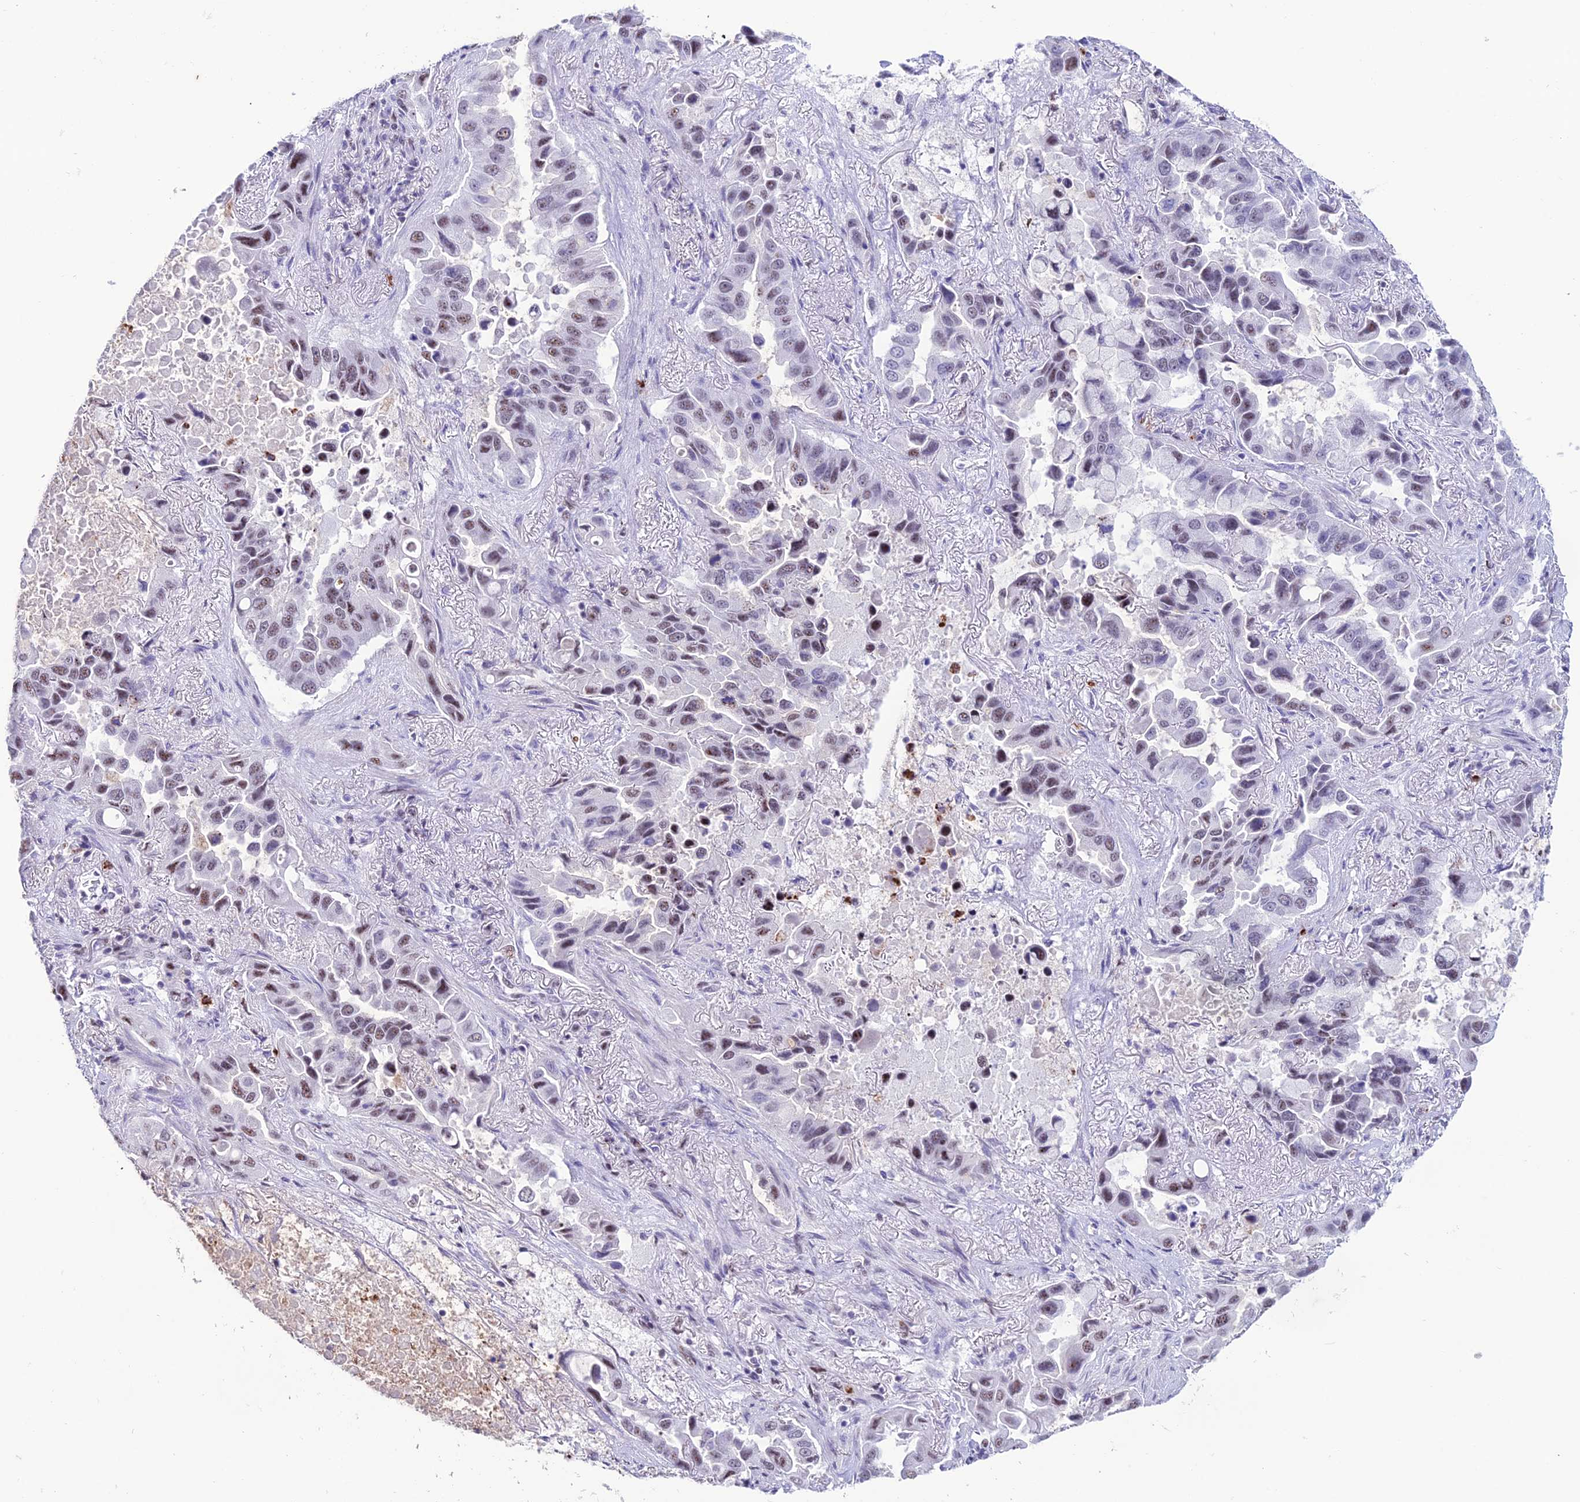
{"staining": {"intensity": "moderate", "quantity": "<25%", "location": "nuclear"}, "tissue": "lung cancer", "cell_type": "Tumor cells", "image_type": "cancer", "snomed": [{"axis": "morphology", "description": "Adenocarcinoma, NOS"}, {"axis": "topography", "description": "Lung"}], "caption": "IHC staining of lung cancer (adenocarcinoma), which reveals low levels of moderate nuclear expression in approximately <25% of tumor cells indicating moderate nuclear protein expression. The staining was performed using DAB (brown) for protein detection and nuclei were counterstained in hematoxylin (blue).", "gene": "MFSD2B", "patient": {"sex": "male", "age": 64}}